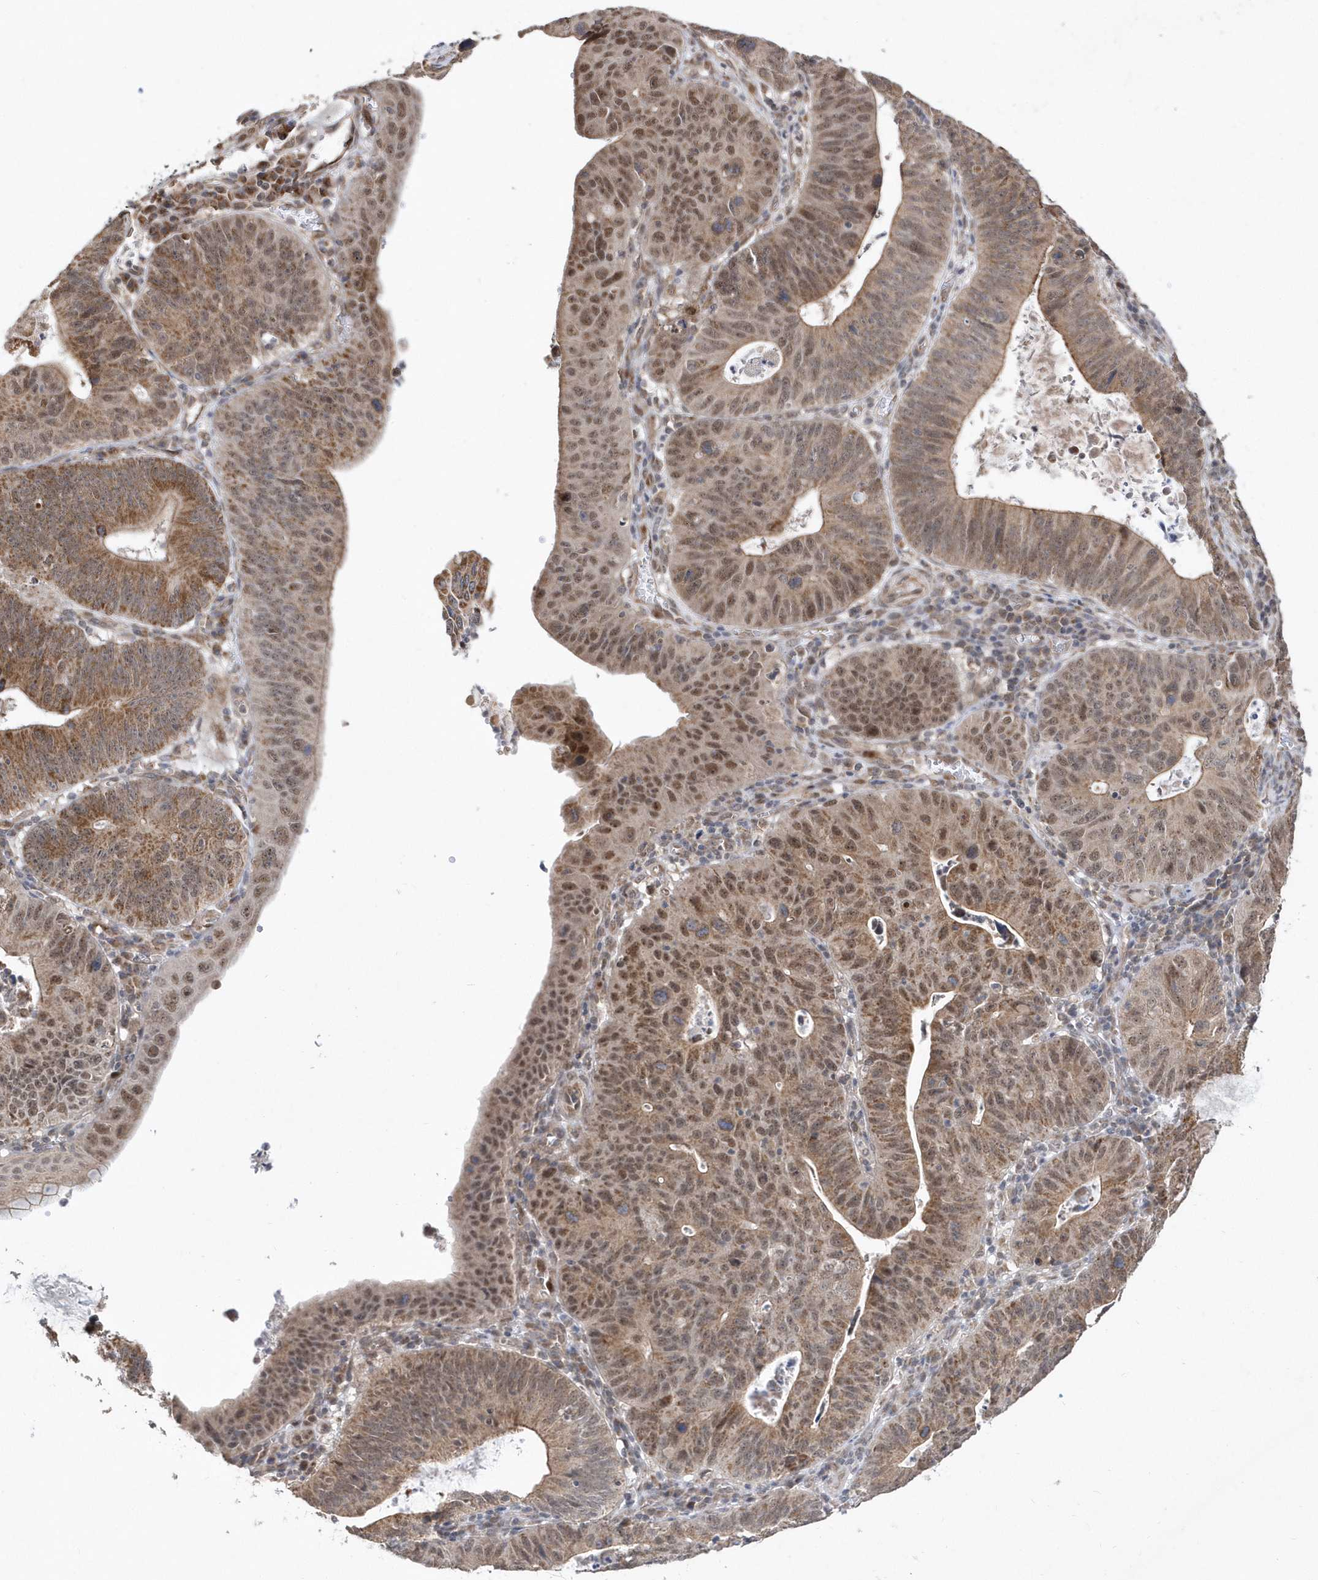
{"staining": {"intensity": "moderate", "quantity": ">75%", "location": "cytoplasmic/membranous,nuclear"}, "tissue": "stomach cancer", "cell_type": "Tumor cells", "image_type": "cancer", "snomed": [{"axis": "morphology", "description": "Adenocarcinoma, NOS"}, {"axis": "topography", "description": "Stomach"}], "caption": "Stomach cancer stained with a protein marker shows moderate staining in tumor cells.", "gene": "DALRD3", "patient": {"sex": "male", "age": 59}}